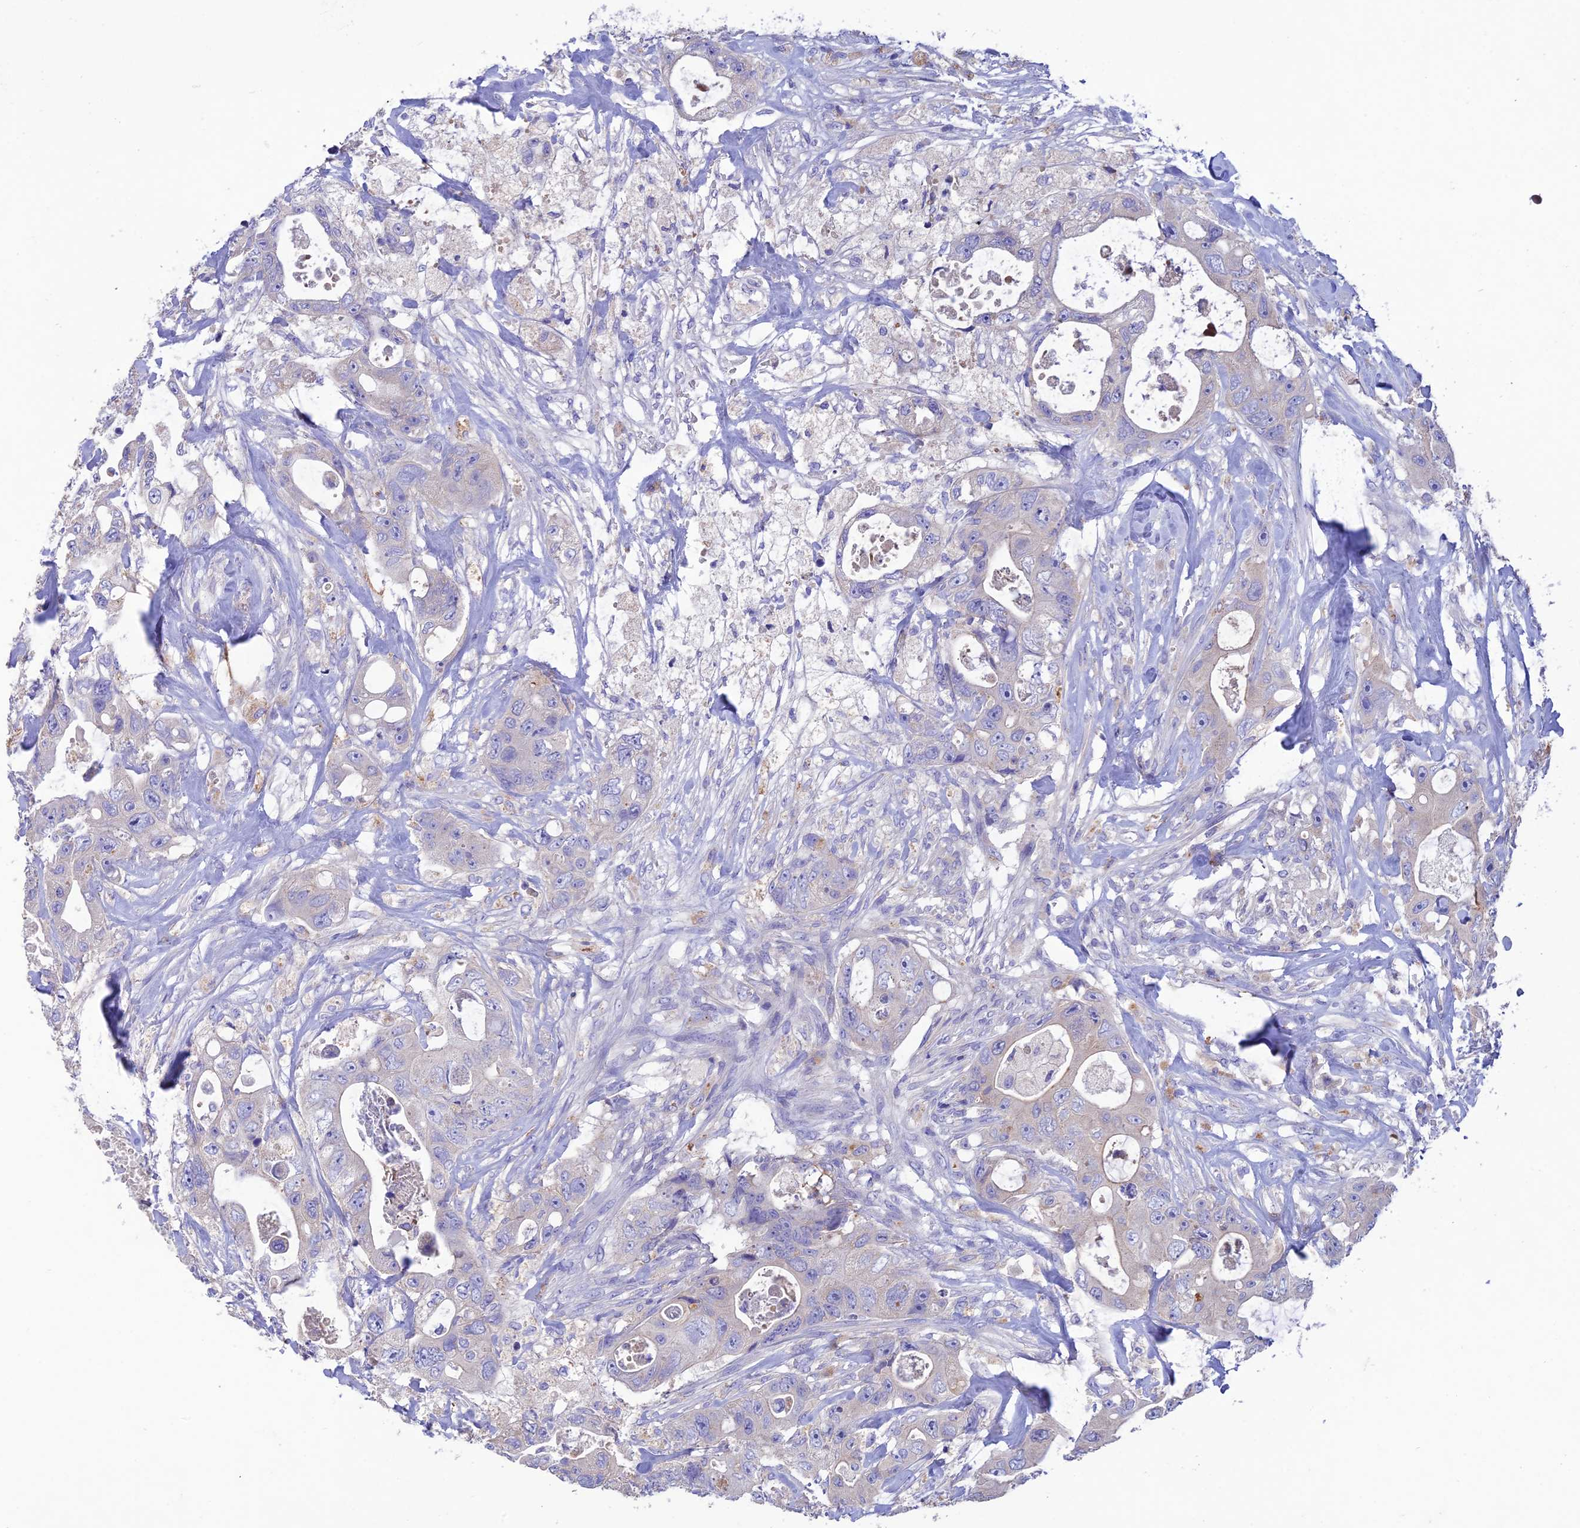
{"staining": {"intensity": "negative", "quantity": "none", "location": "none"}, "tissue": "colorectal cancer", "cell_type": "Tumor cells", "image_type": "cancer", "snomed": [{"axis": "morphology", "description": "Adenocarcinoma, NOS"}, {"axis": "topography", "description": "Colon"}], "caption": "Colorectal cancer (adenocarcinoma) was stained to show a protein in brown. There is no significant expression in tumor cells.", "gene": "SFT2D2", "patient": {"sex": "female", "age": 46}}